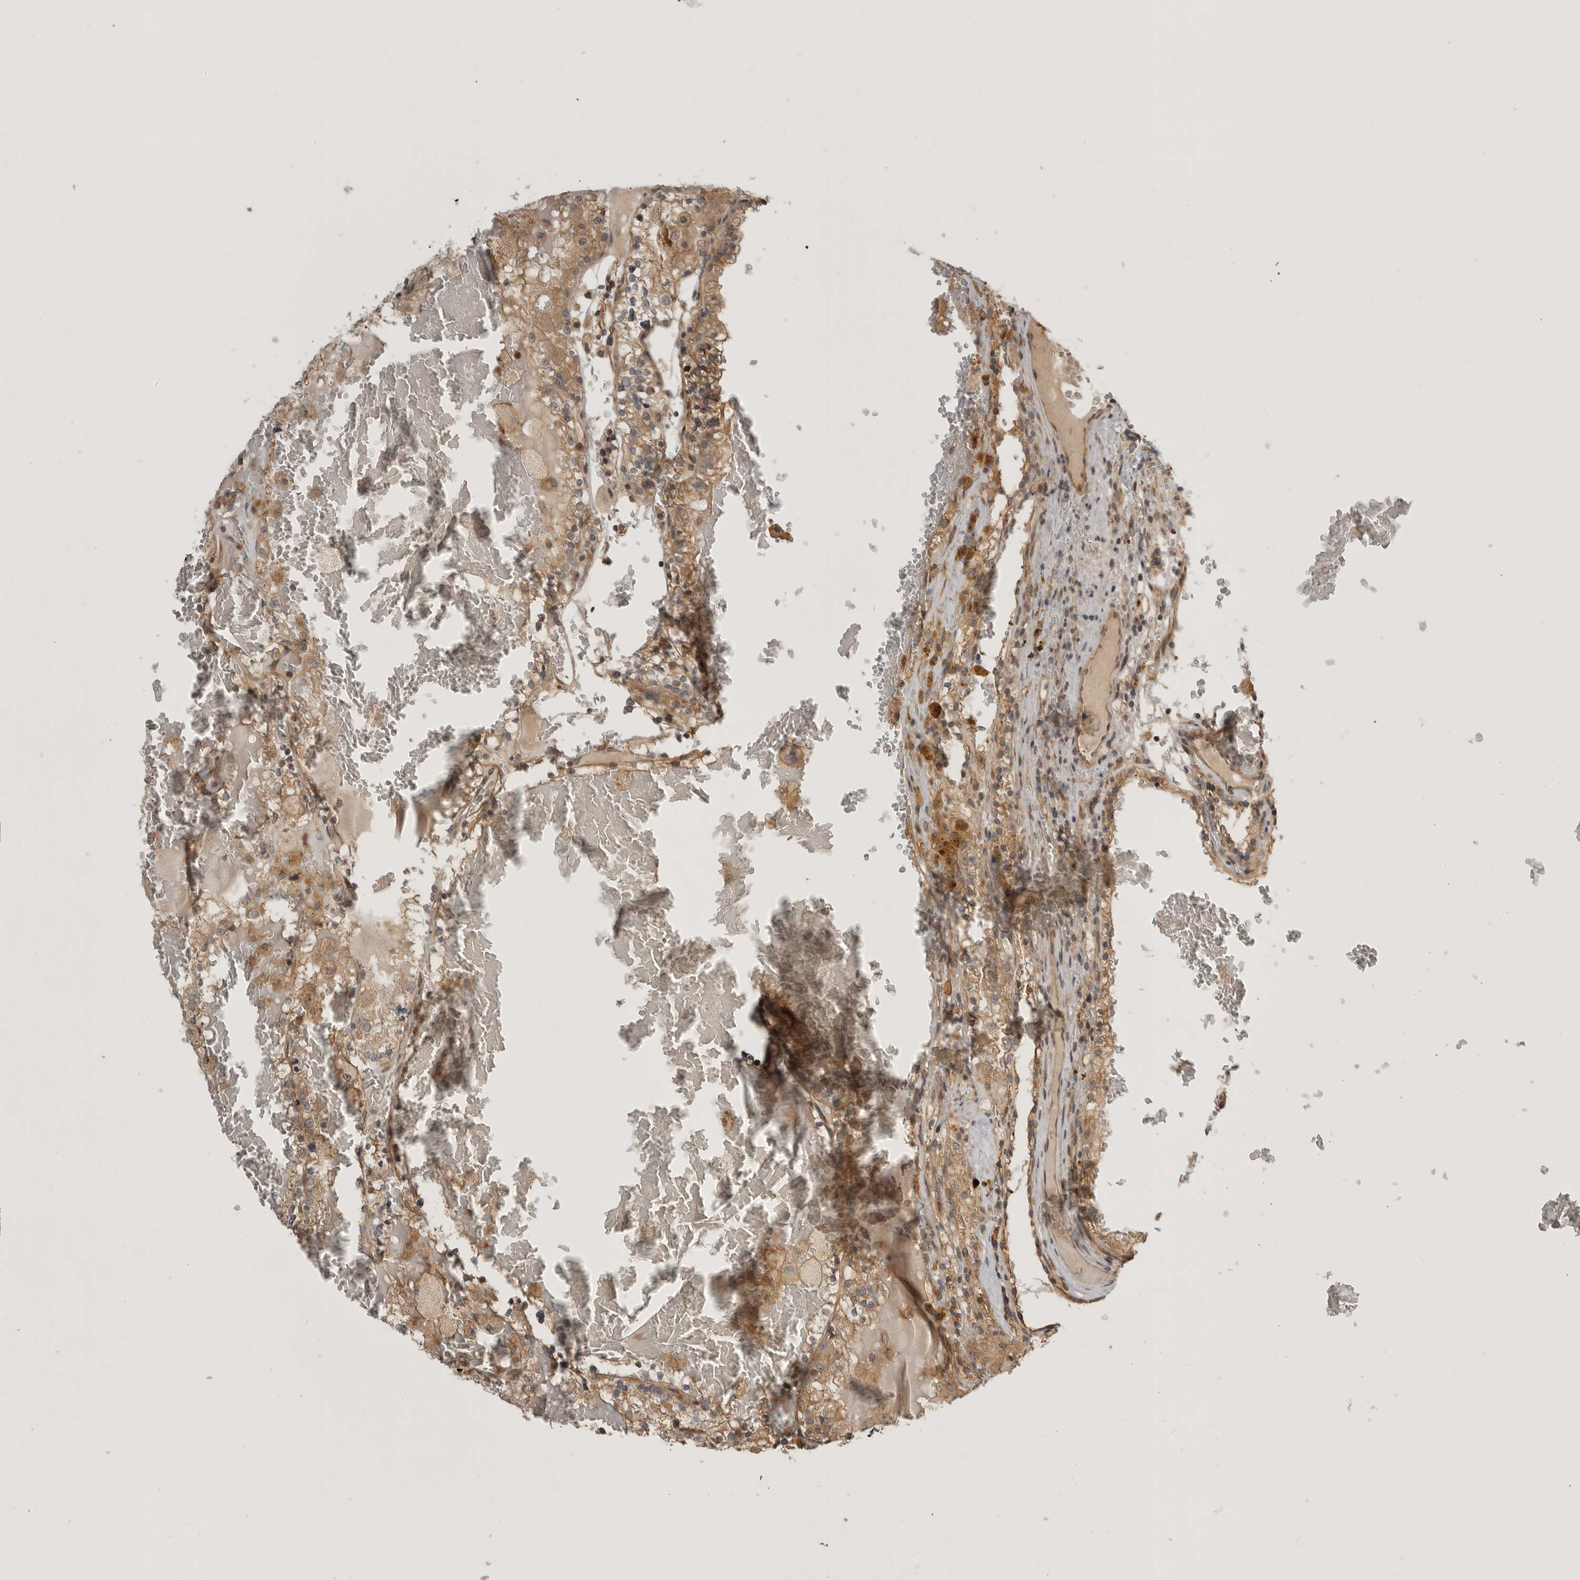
{"staining": {"intensity": "moderate", "quantity": ">75%", "location": "cytoplasmic/membranous"}, "tissue": "renal cancer", "cell_type": "Tumor cells", "image_type": "cancer", "snomed": [{"axis": "morphology", "description": "Adenocarcinoma, NOS"}, {"axis": "topography", "description": "Kidney"}], "caption": "Immunohistochemistry staining of renal adenocarcinoma, which exhibits medium levels of moderate cytoplasmic/membranous positivity in approximately >75% of tumor cells indicating moderate cytoplasmic/membranous protein staining. The staining was performed using DAB (brown) for protein detection and nuclei were counterstained in hematoxylin (blue).", "gene": "CUEDC1", "patient": {"sex": "female", "age": 56}}